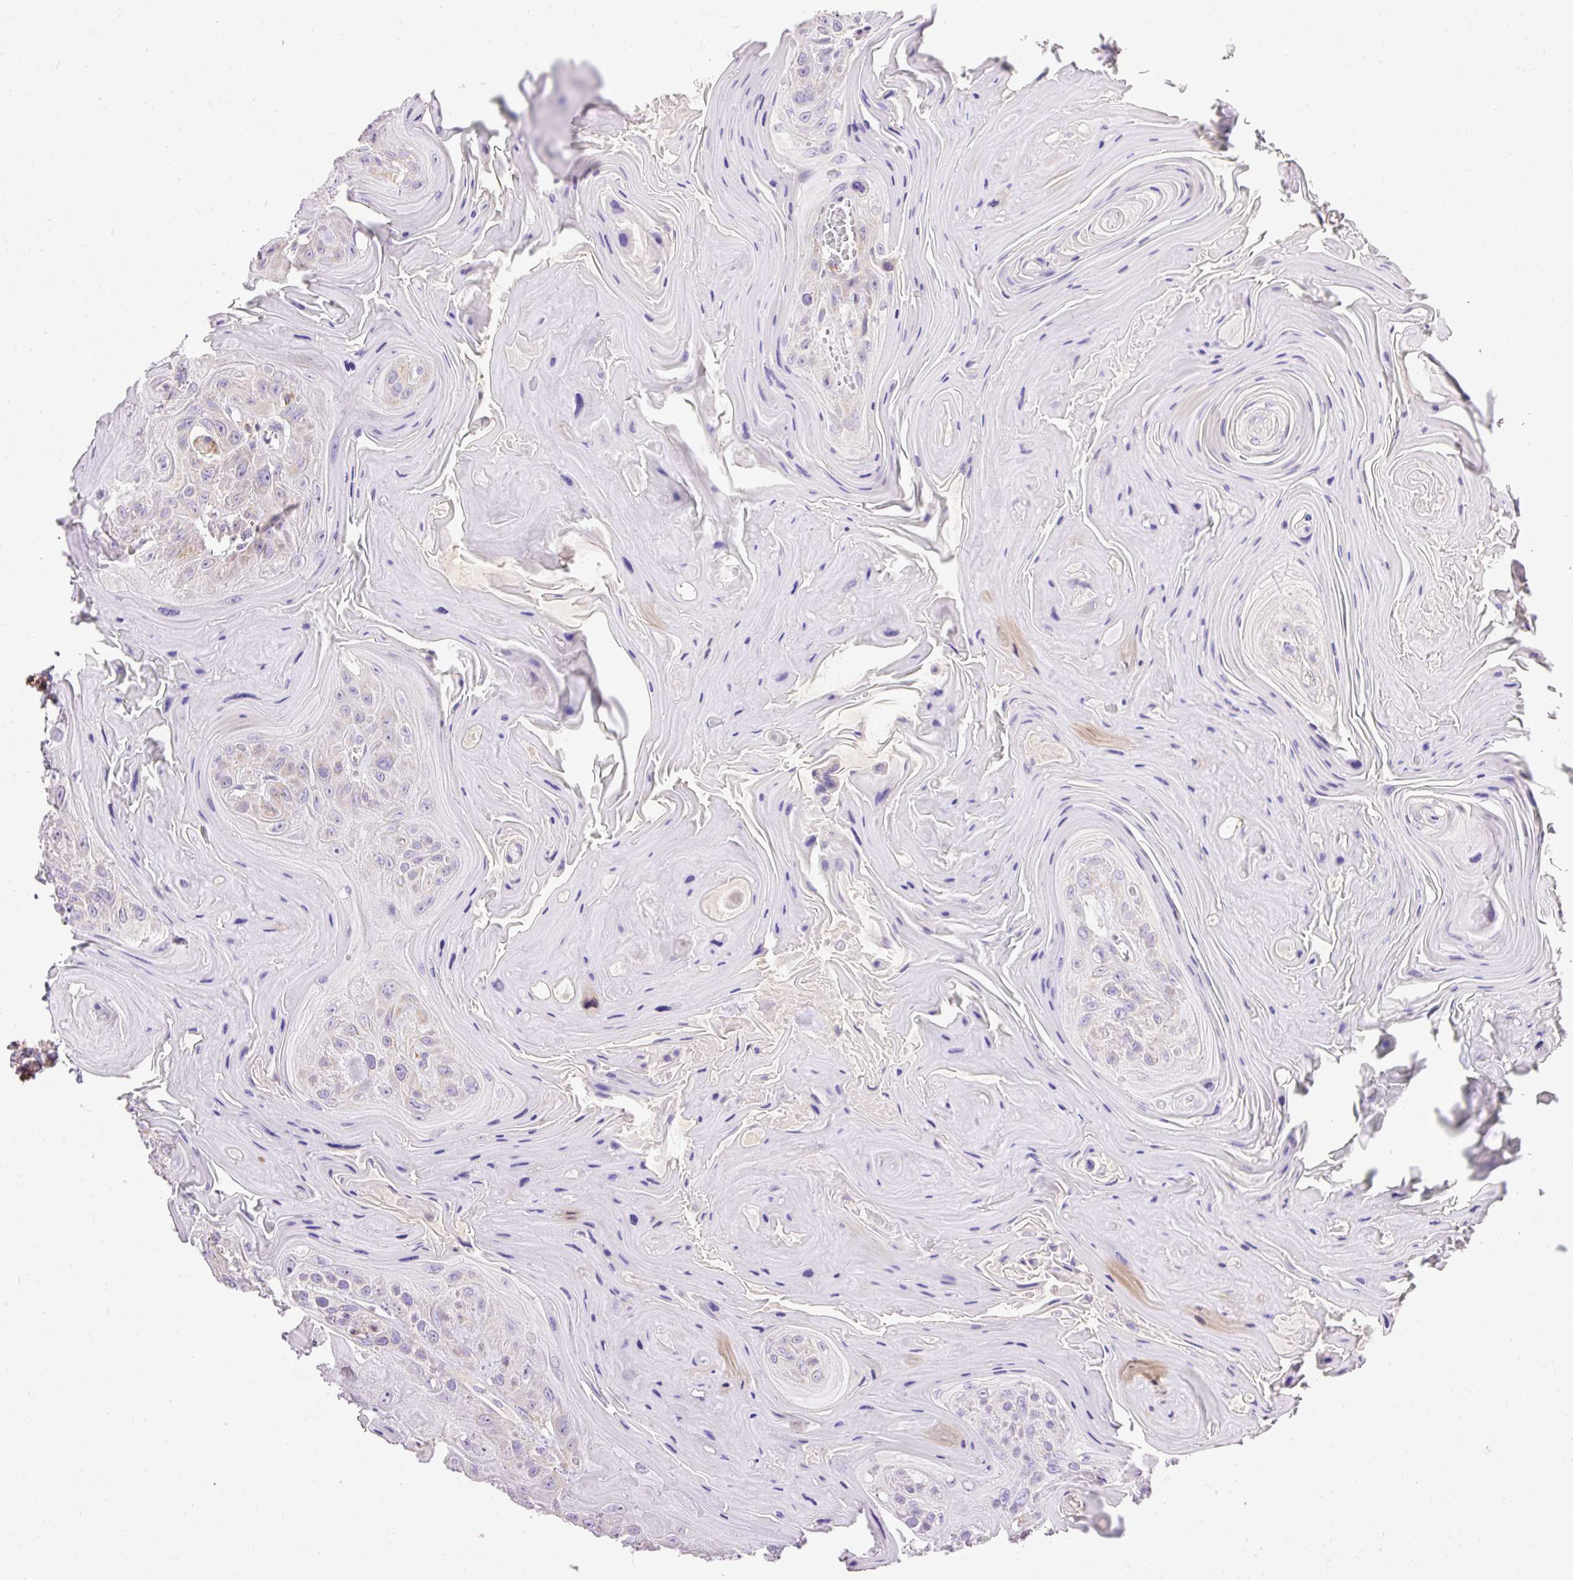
{"staining": {"intensity": "weak", "quantity": "<25%", "location": "cytoplasmic/membranous"}, "tissue": "head and neck cancer", "cell_type": "Tumor cells", "image_type": "cancer", "snomed": [{"axis": "morphology", "description": "Squamous cell carcinoma, NOS"}, {"axis": "topography", "description": "Head-Neck"}], "caption": "Protein analysis of head and neck cancer (squamous cell carcinoma) reveals no significant staining in tumor cells.", "gene": "IMMT", "patient": {"sex": "female", "age": 59}}